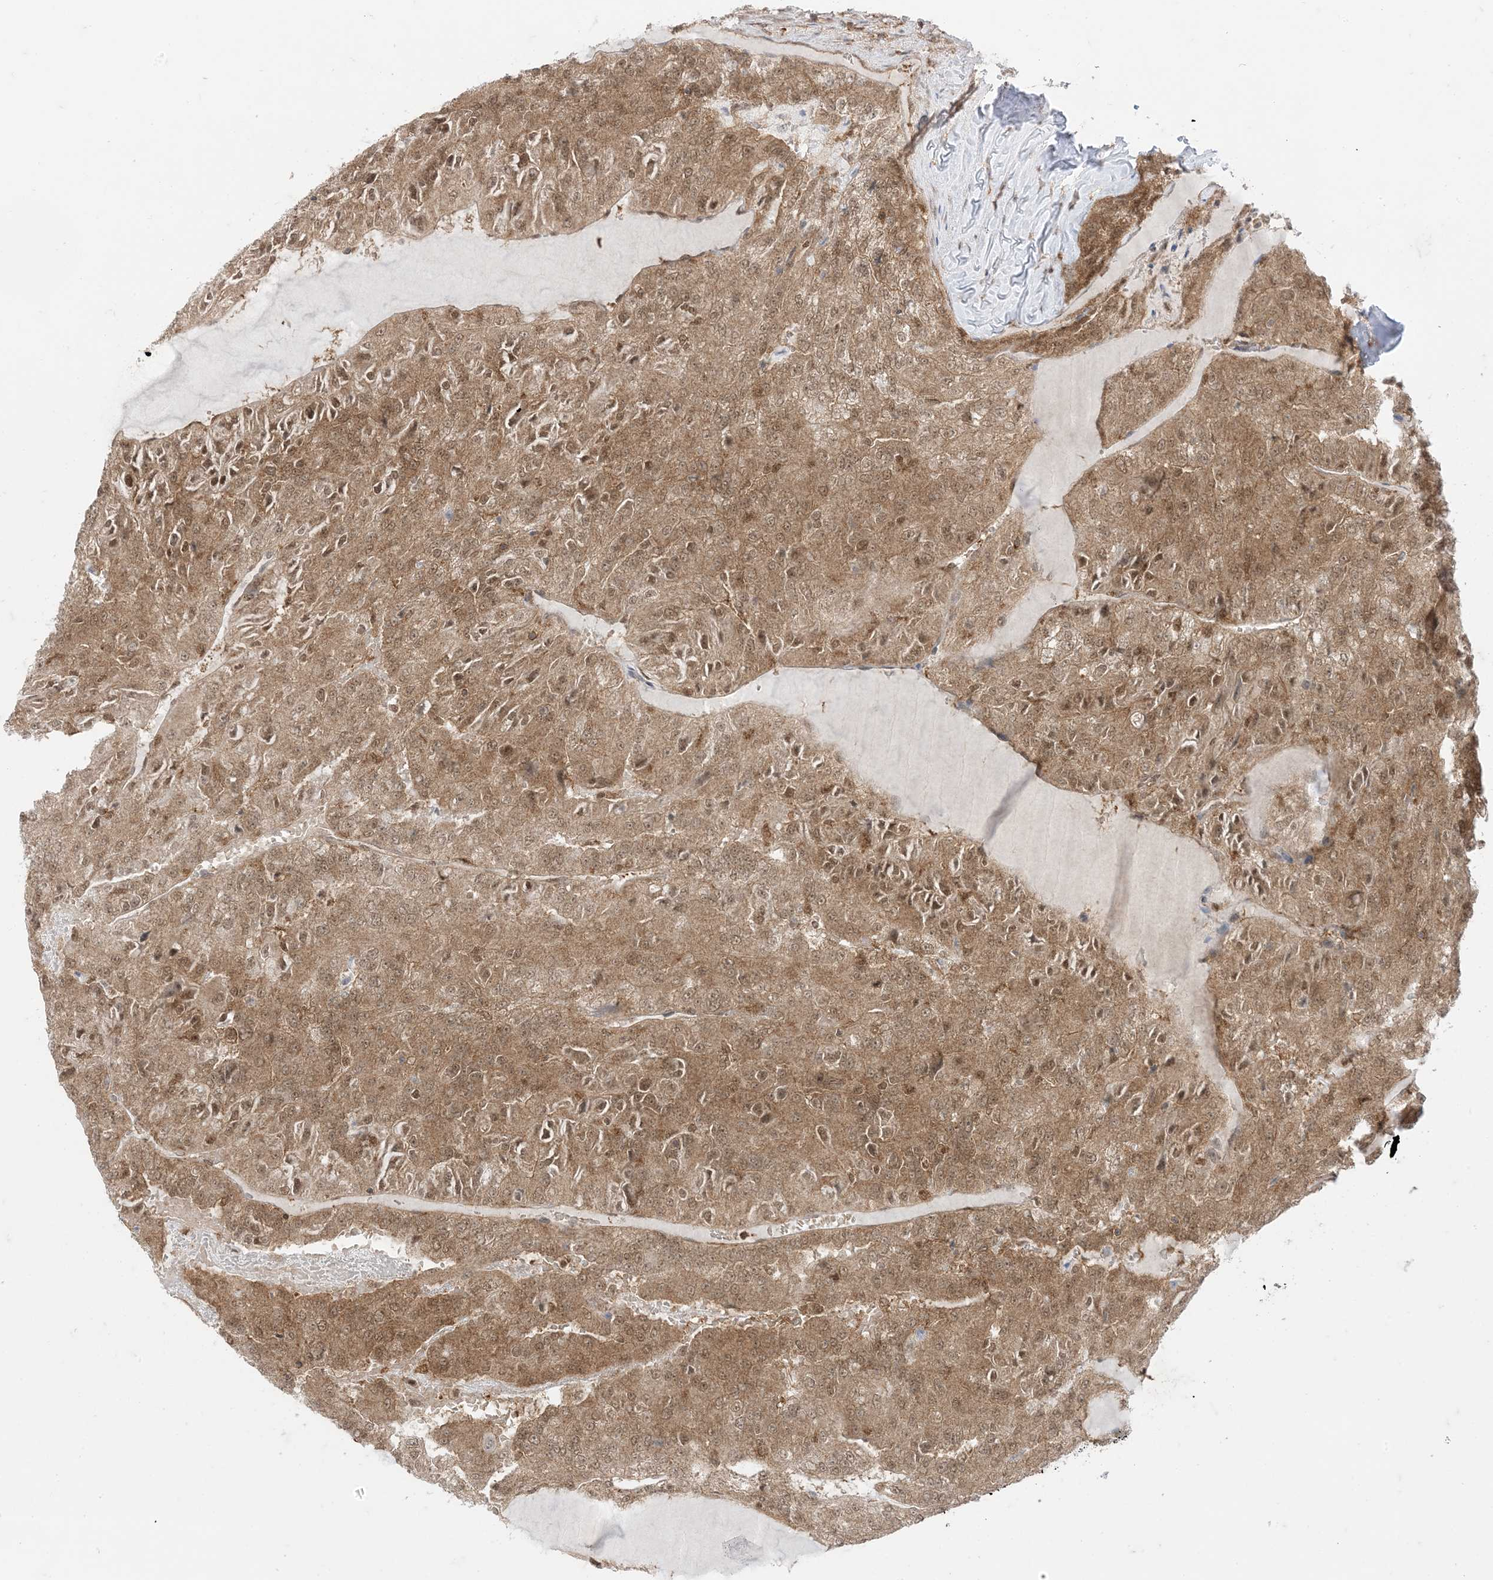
{"staining": {"intensity": "moderate", "quantity": ">75%", "location": "cytoplasmic/membranous,nuclear"}, "tissue": "renal cancer", "cell_type": "Tumor cells", "image_type": "cancer", "snomed": [{"axis": "morphology", "description": "Adenocarcinoma, NOS"}, {"axis": "topography", "description": "Kidney"}], "caption": "Immunohistochemical staining of human adenocarcinoma (renal) exhibits moderate cytoplasmic/membranous and nuclear protein positivity in approximately >75% of tumor cells.", "gene": "PTPA", "patient": {"sex": "female", "age": 63}}